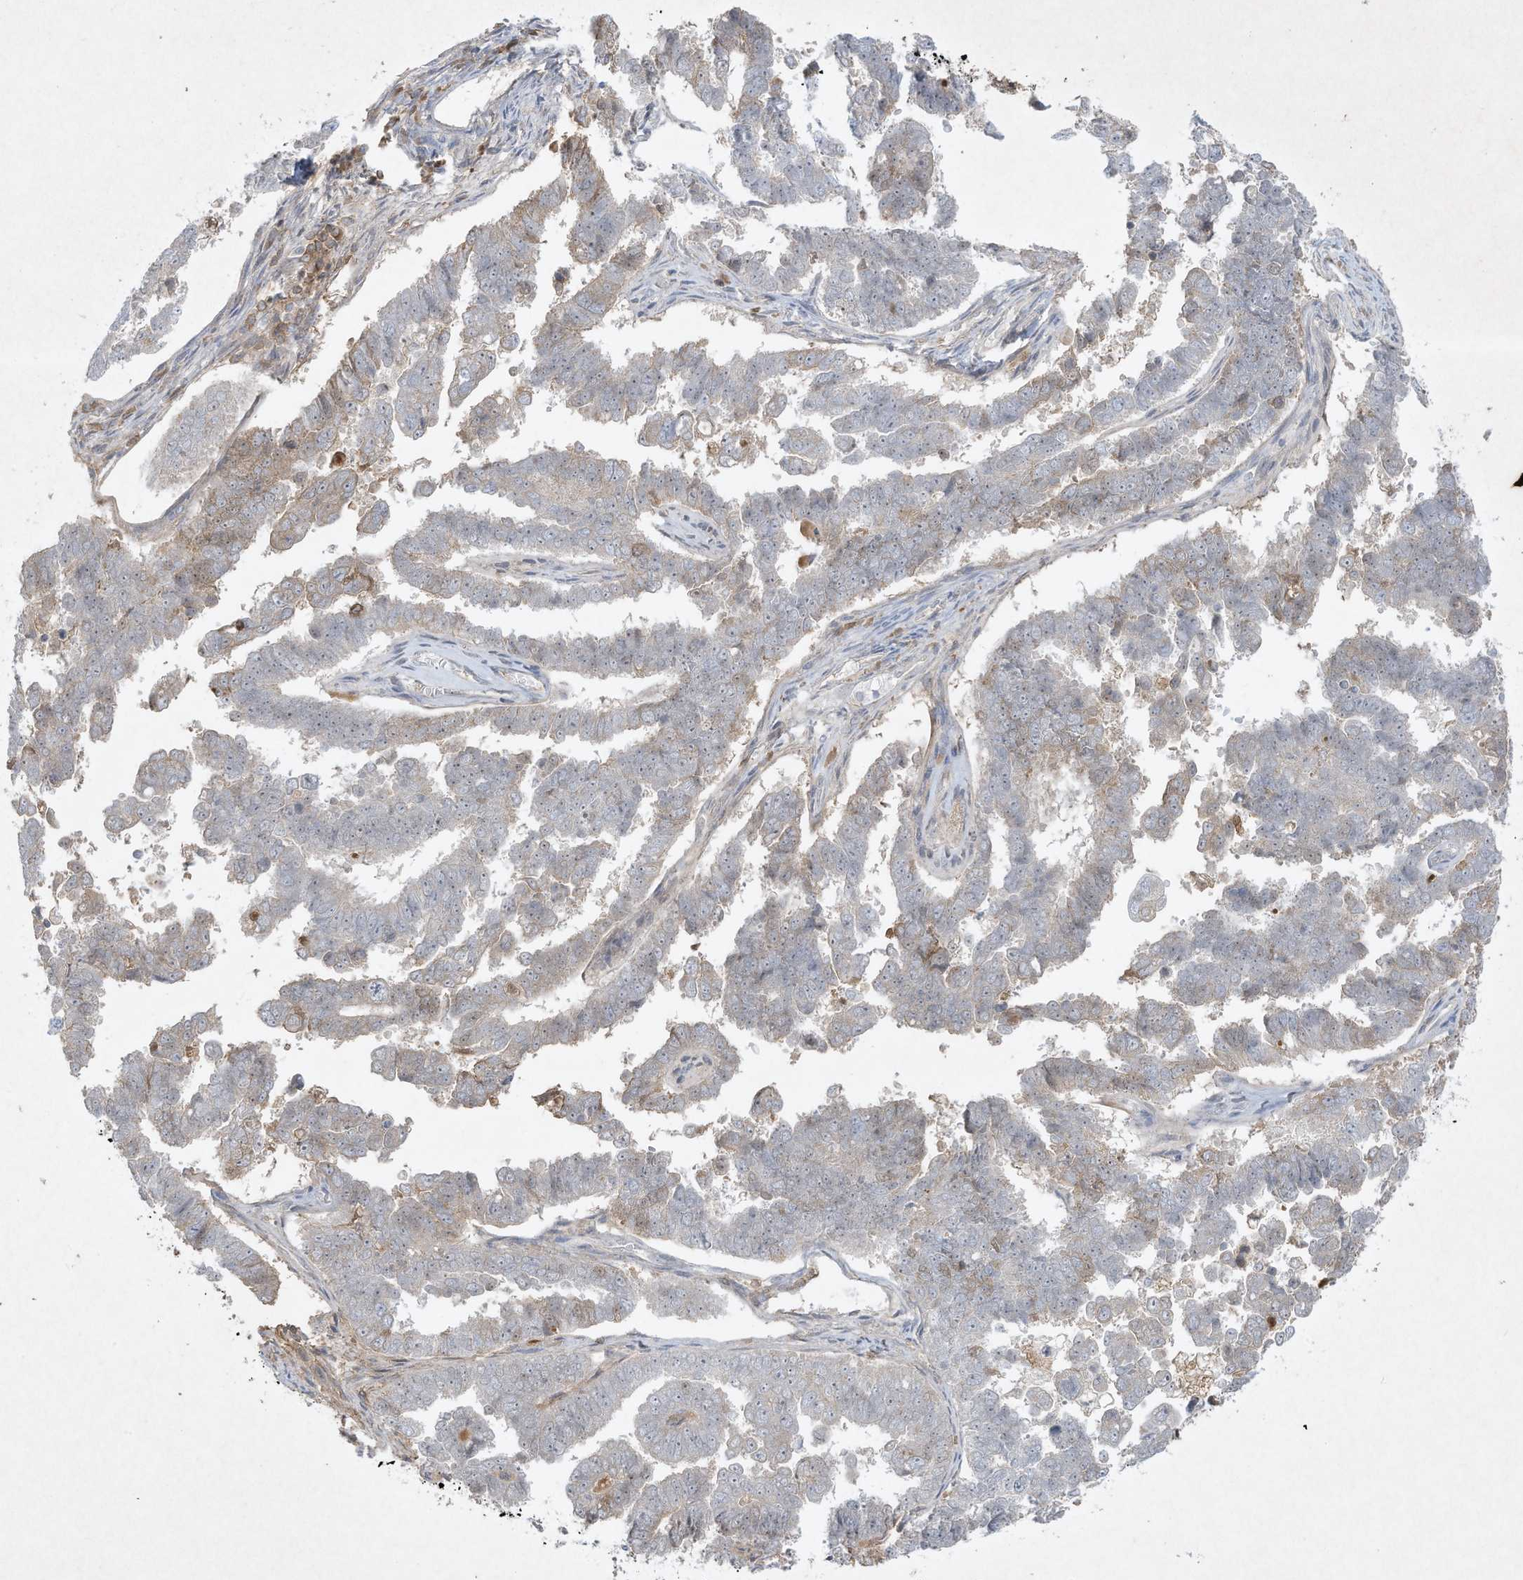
{"staining": {"intensity": "negative", "quantity": "none", "location": "none"}, "tissue": "endometrial cancer", "cell_type": "Tumor cells", "image_type": "cancer", "snomed": [{"axis": "morphology", "description": "Adenocarcinoma, NOS"}, {"axis": "topography", "description": "Endometrium"}], "caption": "Tumor cells show no significant staining in endometrial cancer (adenocarcinoma).", "gene": "FETUB", "patient": {"sex": "female", "age": 75}}